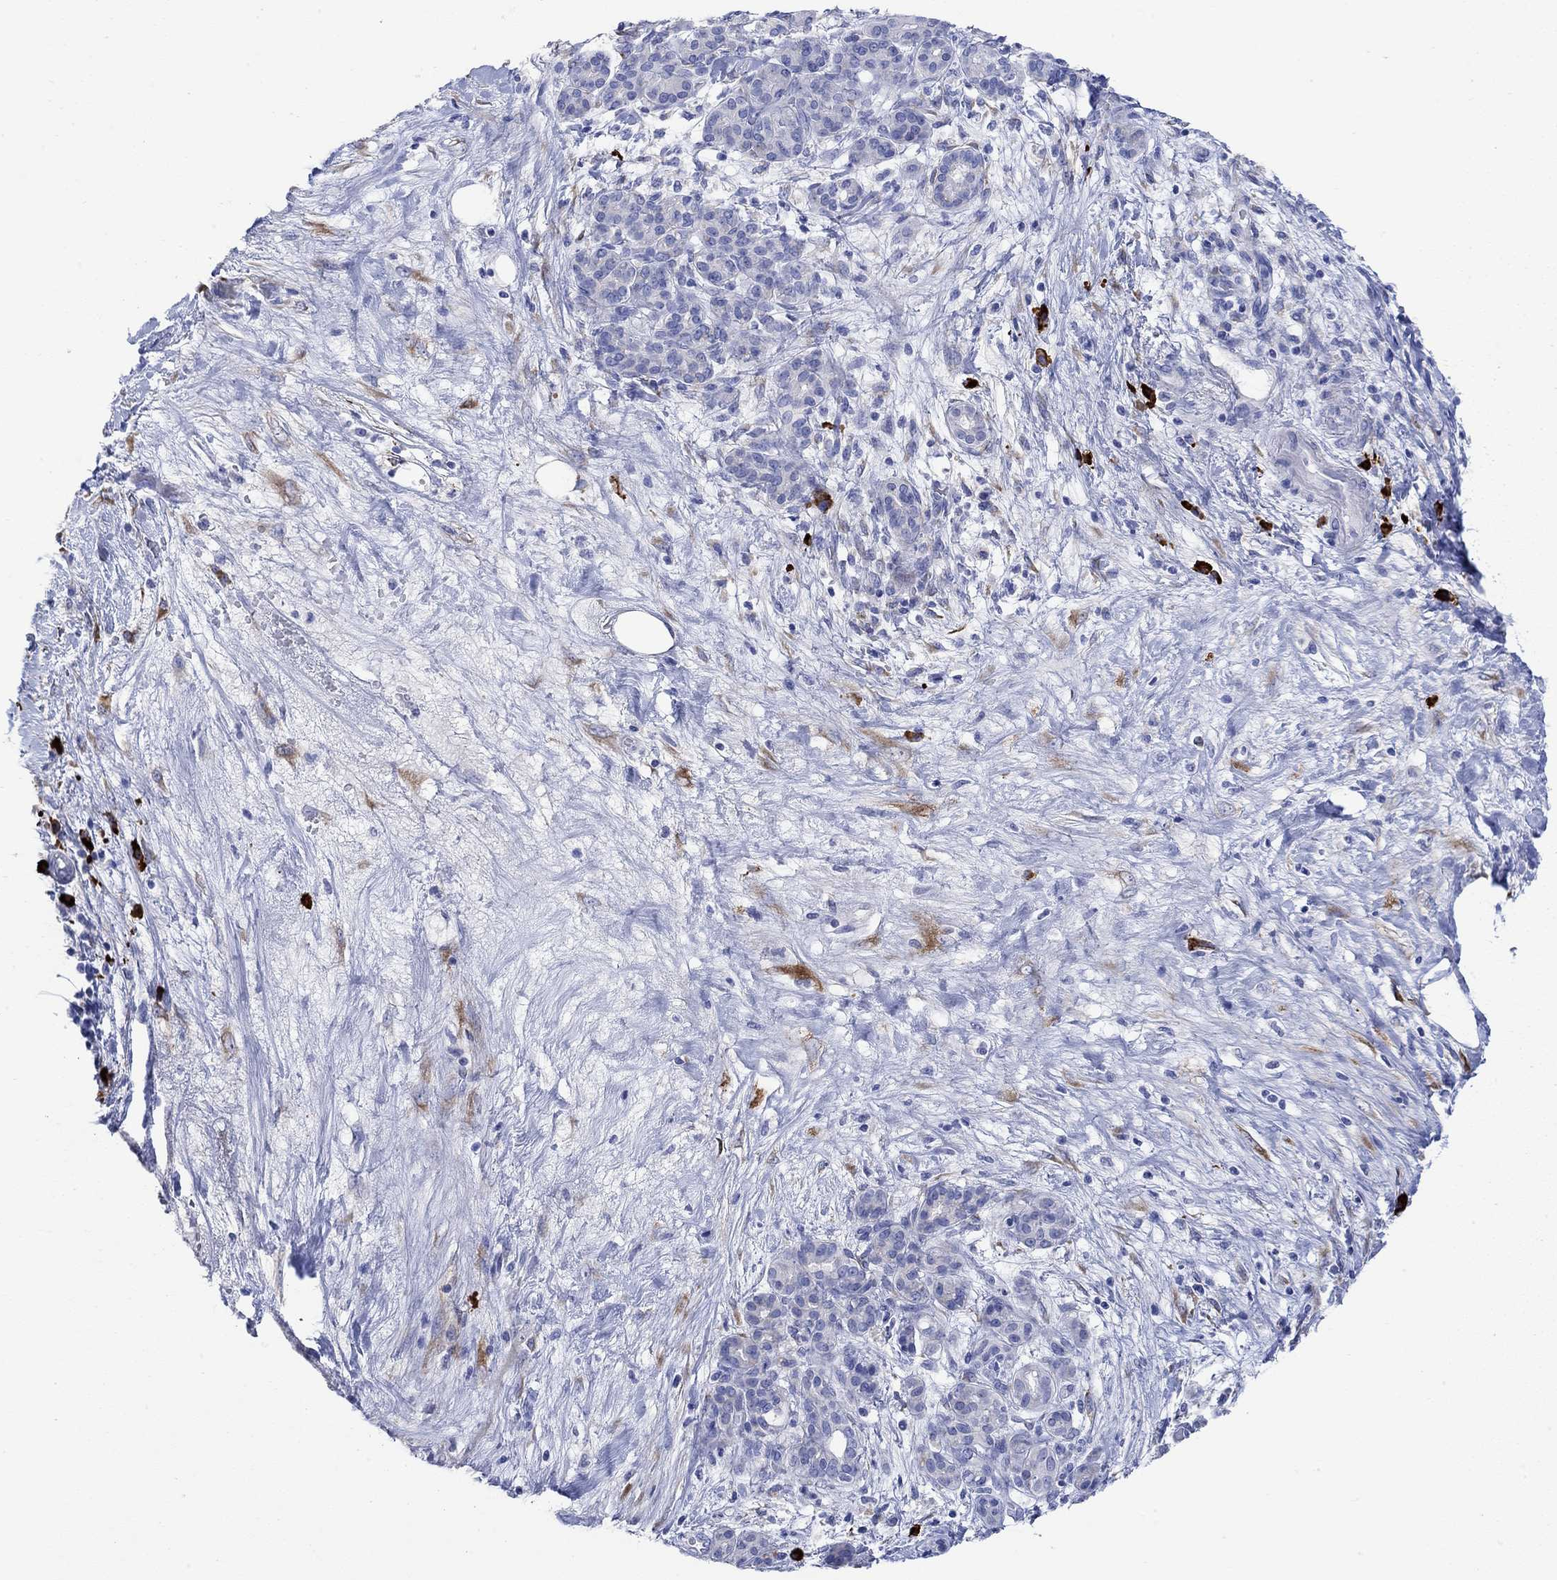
{"staining": {"intensity": "negative", "quantity": "none", "location": "none"}, "tissue": "pancreatic cancer", "cell_type": "Tumor cells", "image_type": "cancer", "snomed": [{"axis": "morphology", "description": "Adenocarcinoma, NOS"}, {"axis": "topography", "description": "Pancreas"}], "caption": "There is no significant positivity in tumor cells of pancreatic cancer (adenocarcinoma).", "gene": "P2RY6", "patient": {"sex": "male", "age": 44}}